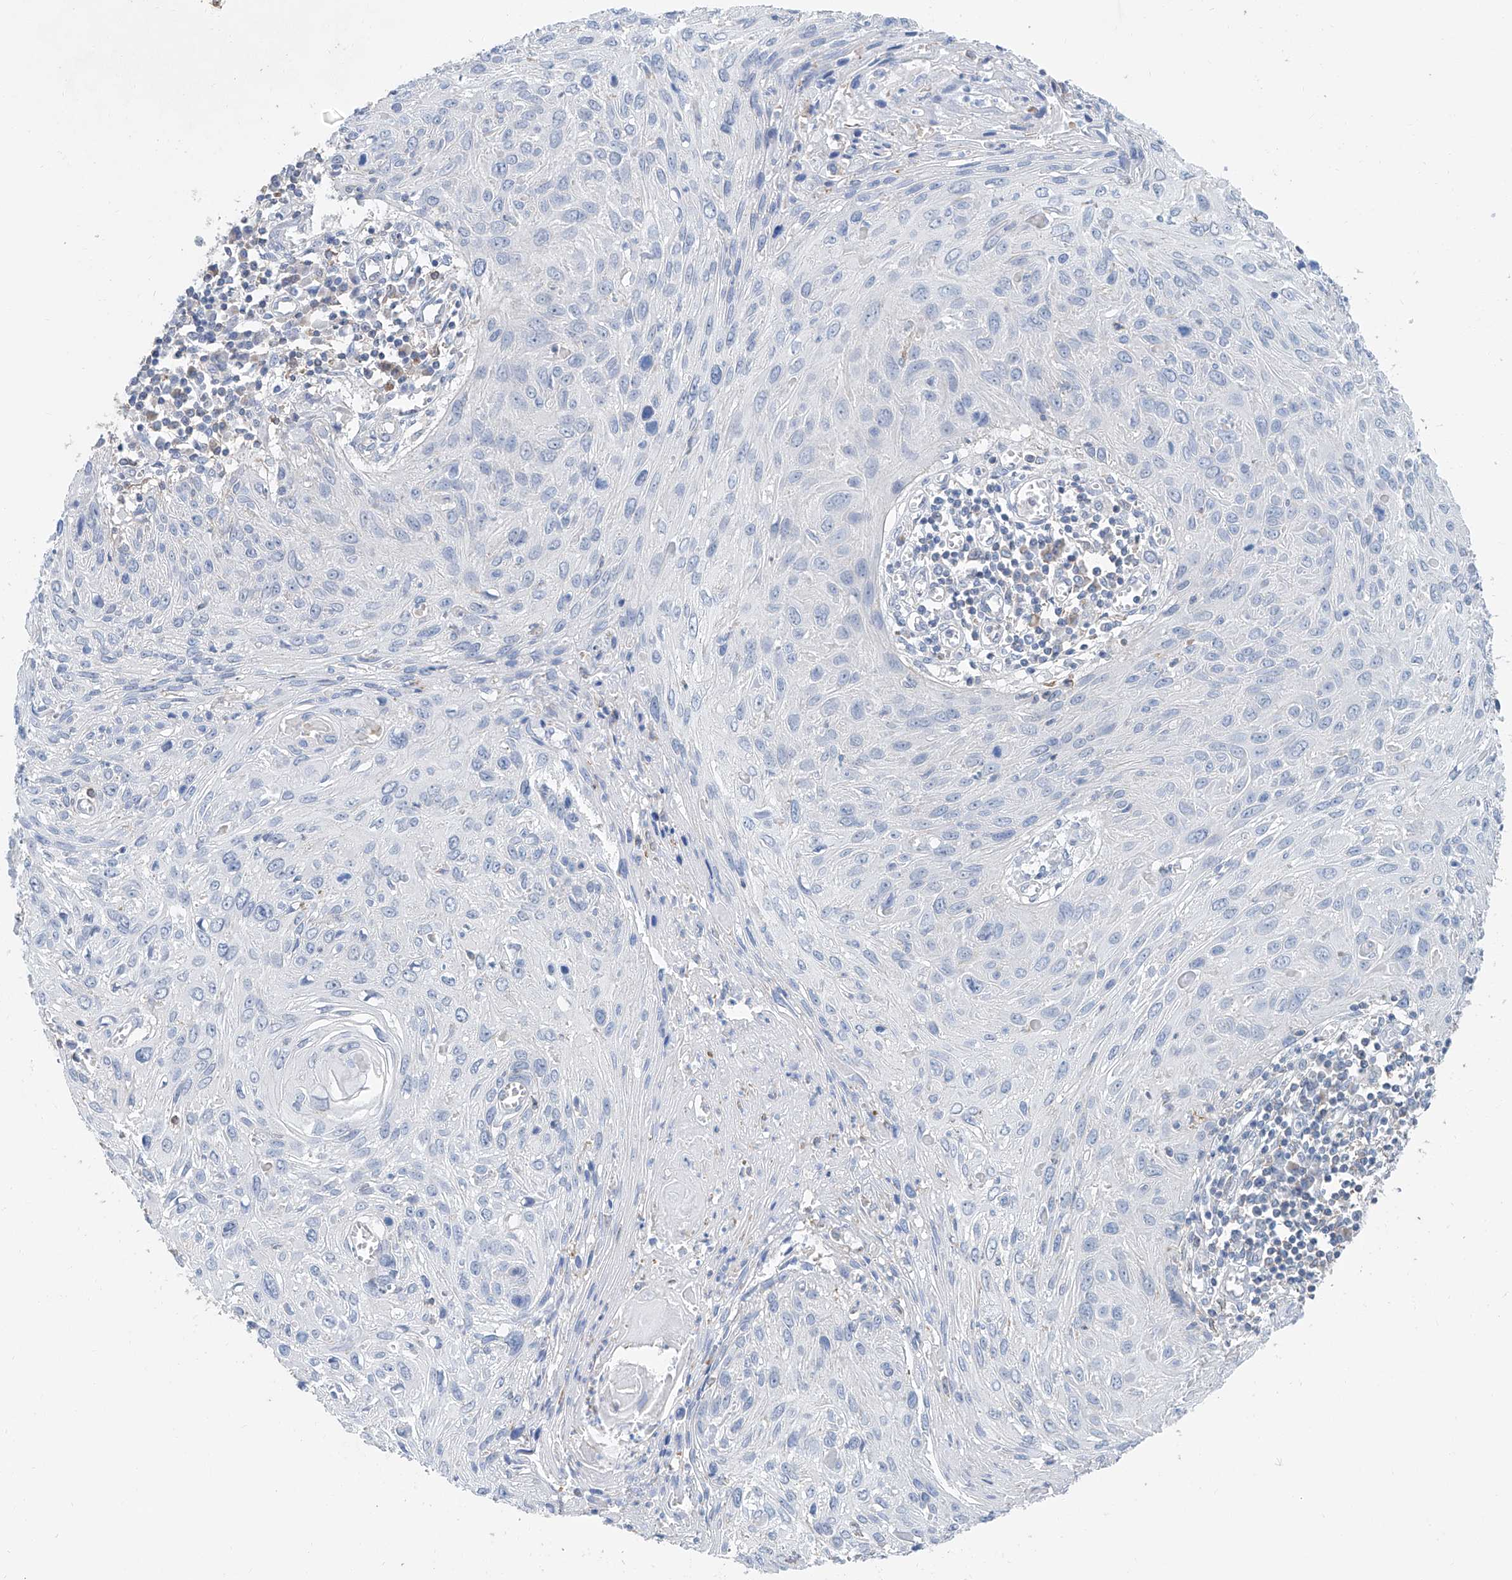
{"staining": {"intensity": "negative", "quantity": "none", "location": "none"}, "tissue": "cervical cancer", "cell_type": "Tumor cells", "image_type": "cancer", "snomed": [{"axis": "morphology", "description": "Squamous cell carcinoma, NOS"}, {"axis": "topography", "description": "Cervix"}], "caption": "Cervical squamous cell carcinoma was stained to show a protein in brown. There is no significant expression in tumor cells. The staining was performed using DAB to visualize the protein expression in brown, while the nuclei were stained in blue with hematoxylin (Magnification: 20x).", "gene": "ANKRD34A", "patient": {"sex": "female", "age": 51}}